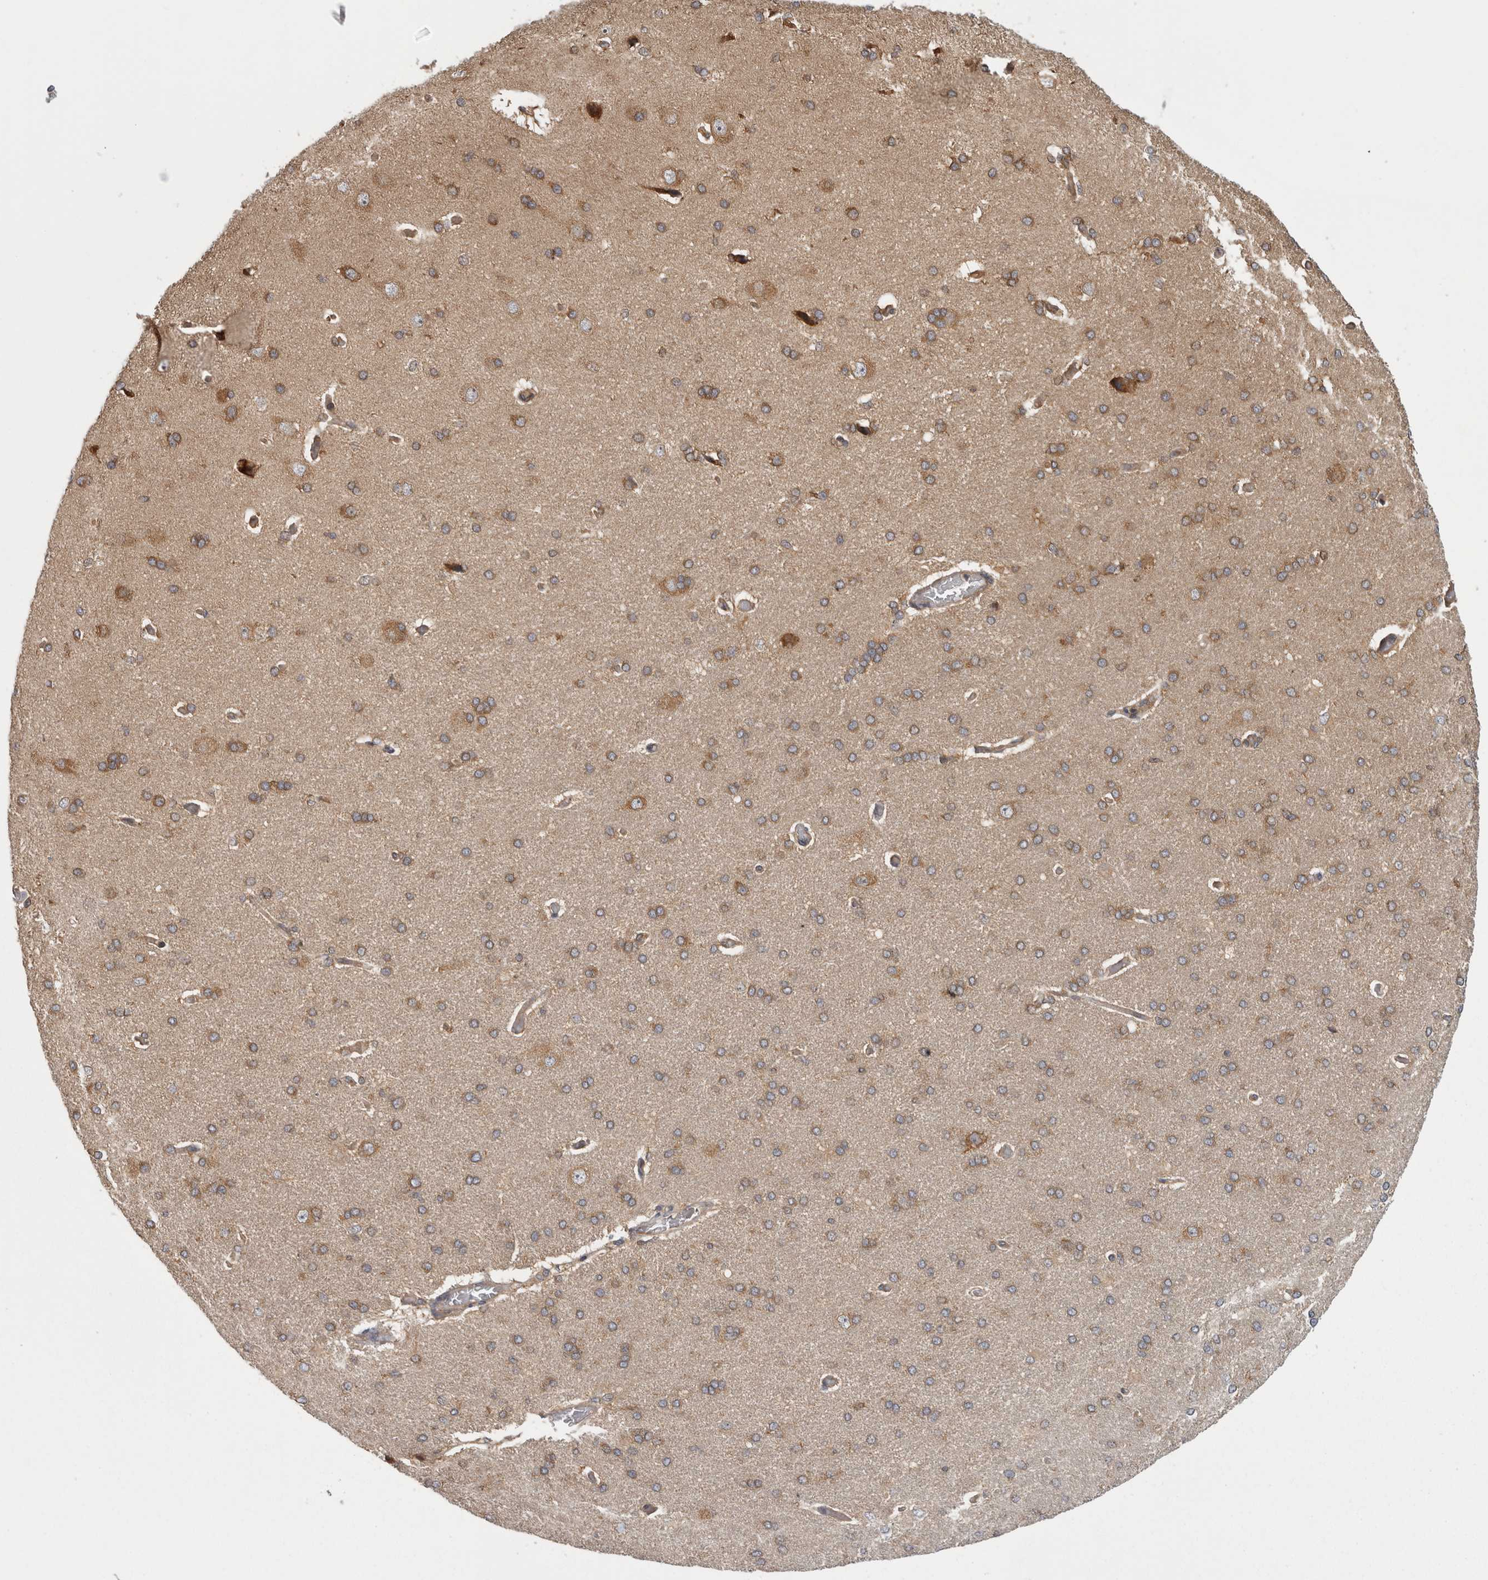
{"staining": {"intensity": "moderate", "quantity": ">75%", "location": "cytoplasmic/membranous"}, "tissue": "cerebral cortex", "cell_type": "Endothelial cells", "image_type": "normal", "snomed": [{"axis": "morphology", "description": "Normal tissue, NOS"}, {"axis": "topography", "description": "Cerebral cortex"}], "caption": "Immunohistochemistry (IHC) staining of benign cerebral cortex, which shows medium levels of moderate cytoplasmic/membranous expression in approximately >75% of endothelial cells indicating moderate cytoplasmic/membranous protein positivity. The staining was performed using DAB (3,3'-diaminobenzidine) (brown) for protein detection and nuclei were counterstained in hematoxylin (blue).", "gene": "SMCR8", "patient": {"sex": "male", "age": 62}}